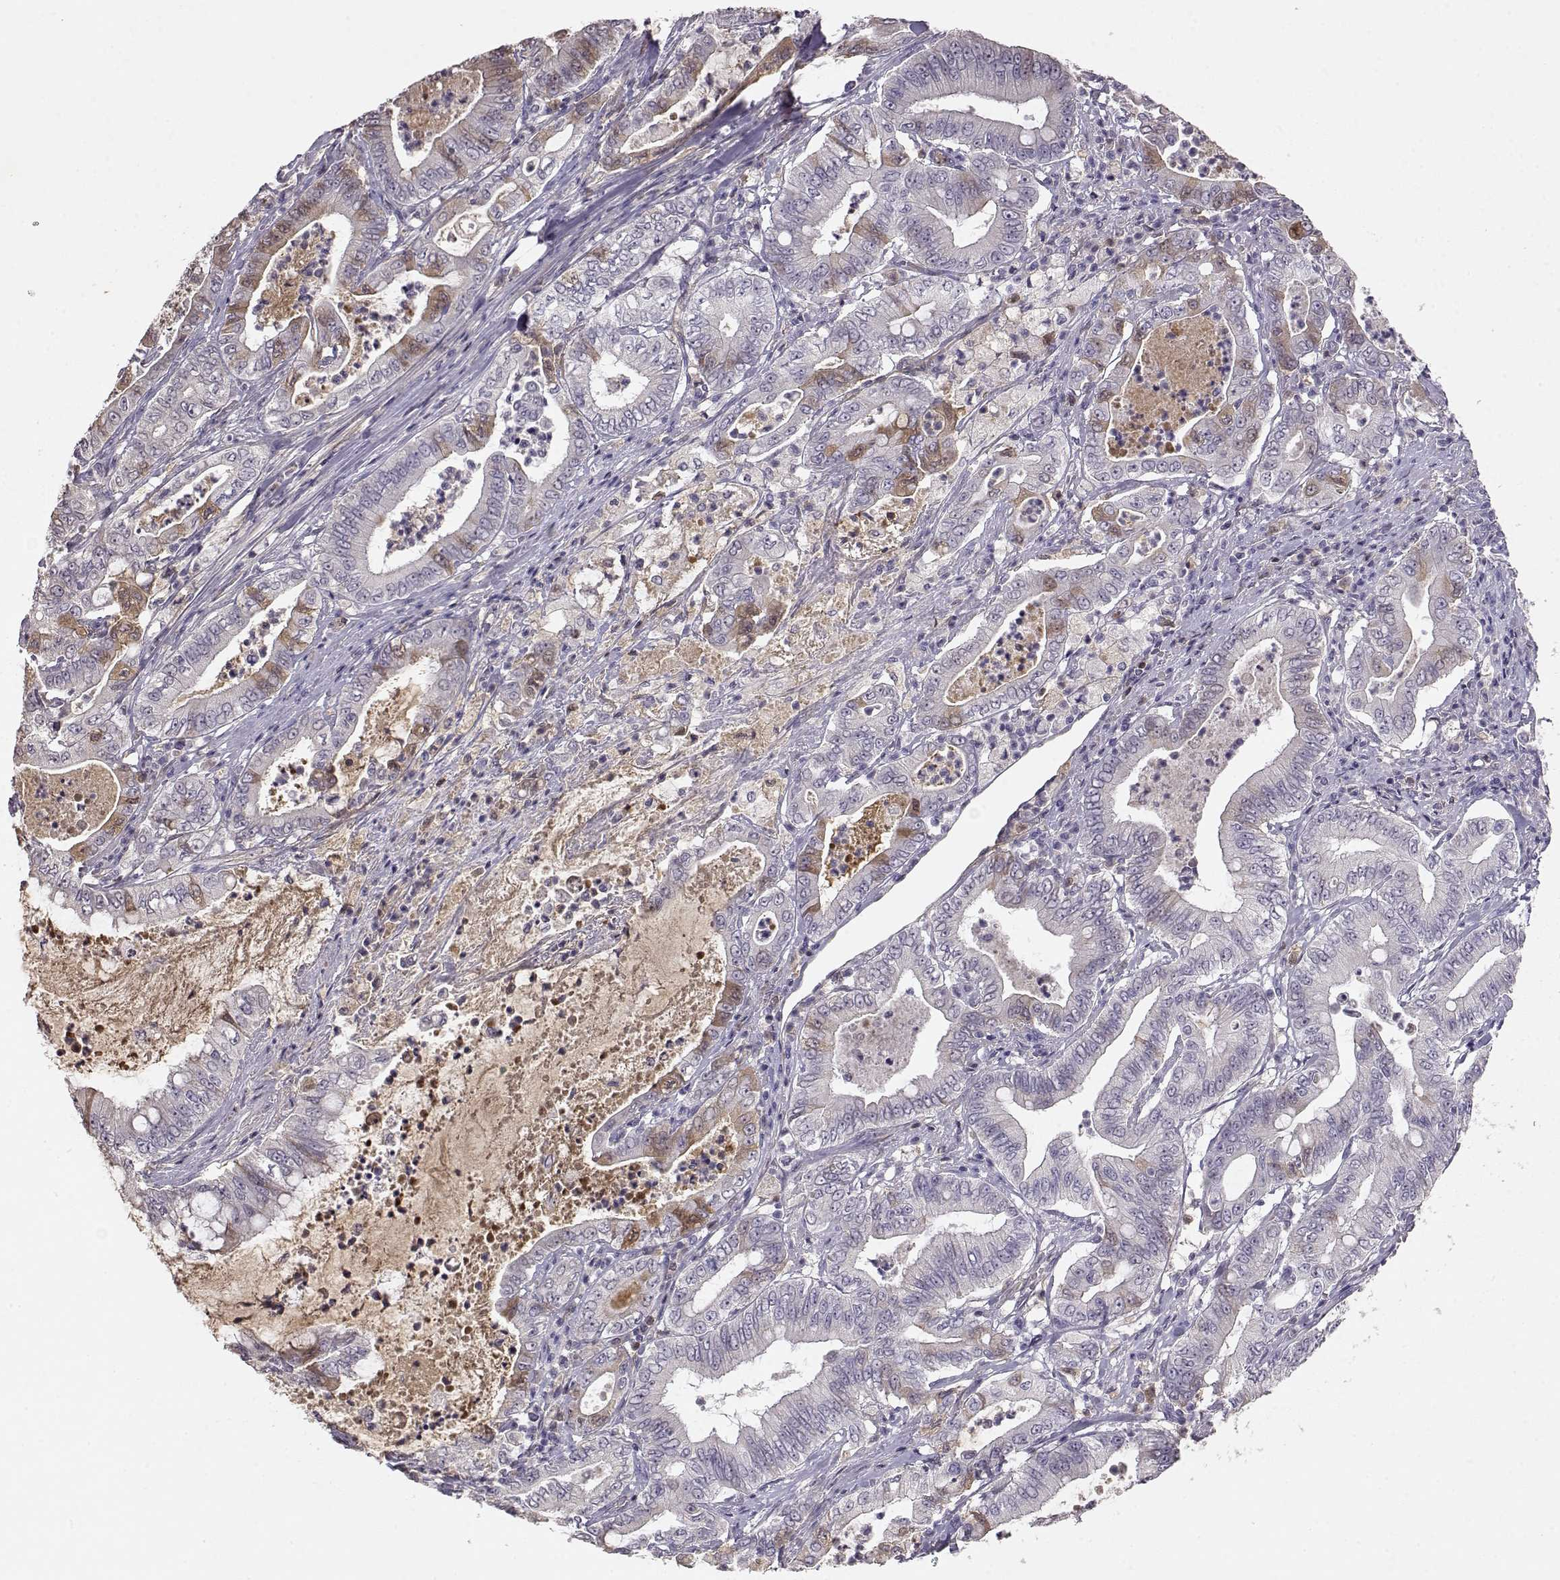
{"staining": {"intensity": "negative", "quantity": "none", "location": "none"}, "tissue": "pancreatic cancer", "cell_type": "Tumor cells", "image_type": "cancer", "snomed": [{"axis": "morphology", "description": "Adenocarcinoma, NOS"}, {"axis": "topography", "description": "Pancreas"}], "caption": "A high-resolution micrograph shows immunohistochemistry (IHC) staining of adenocarcinoma (pancreatic), which shows no significant positivity in tumor cells. (Immunohistochemistry, brightfield microscopy, high magnification).", "gene": "TACR1", "patient": {"sex": "male", "age": 71}}